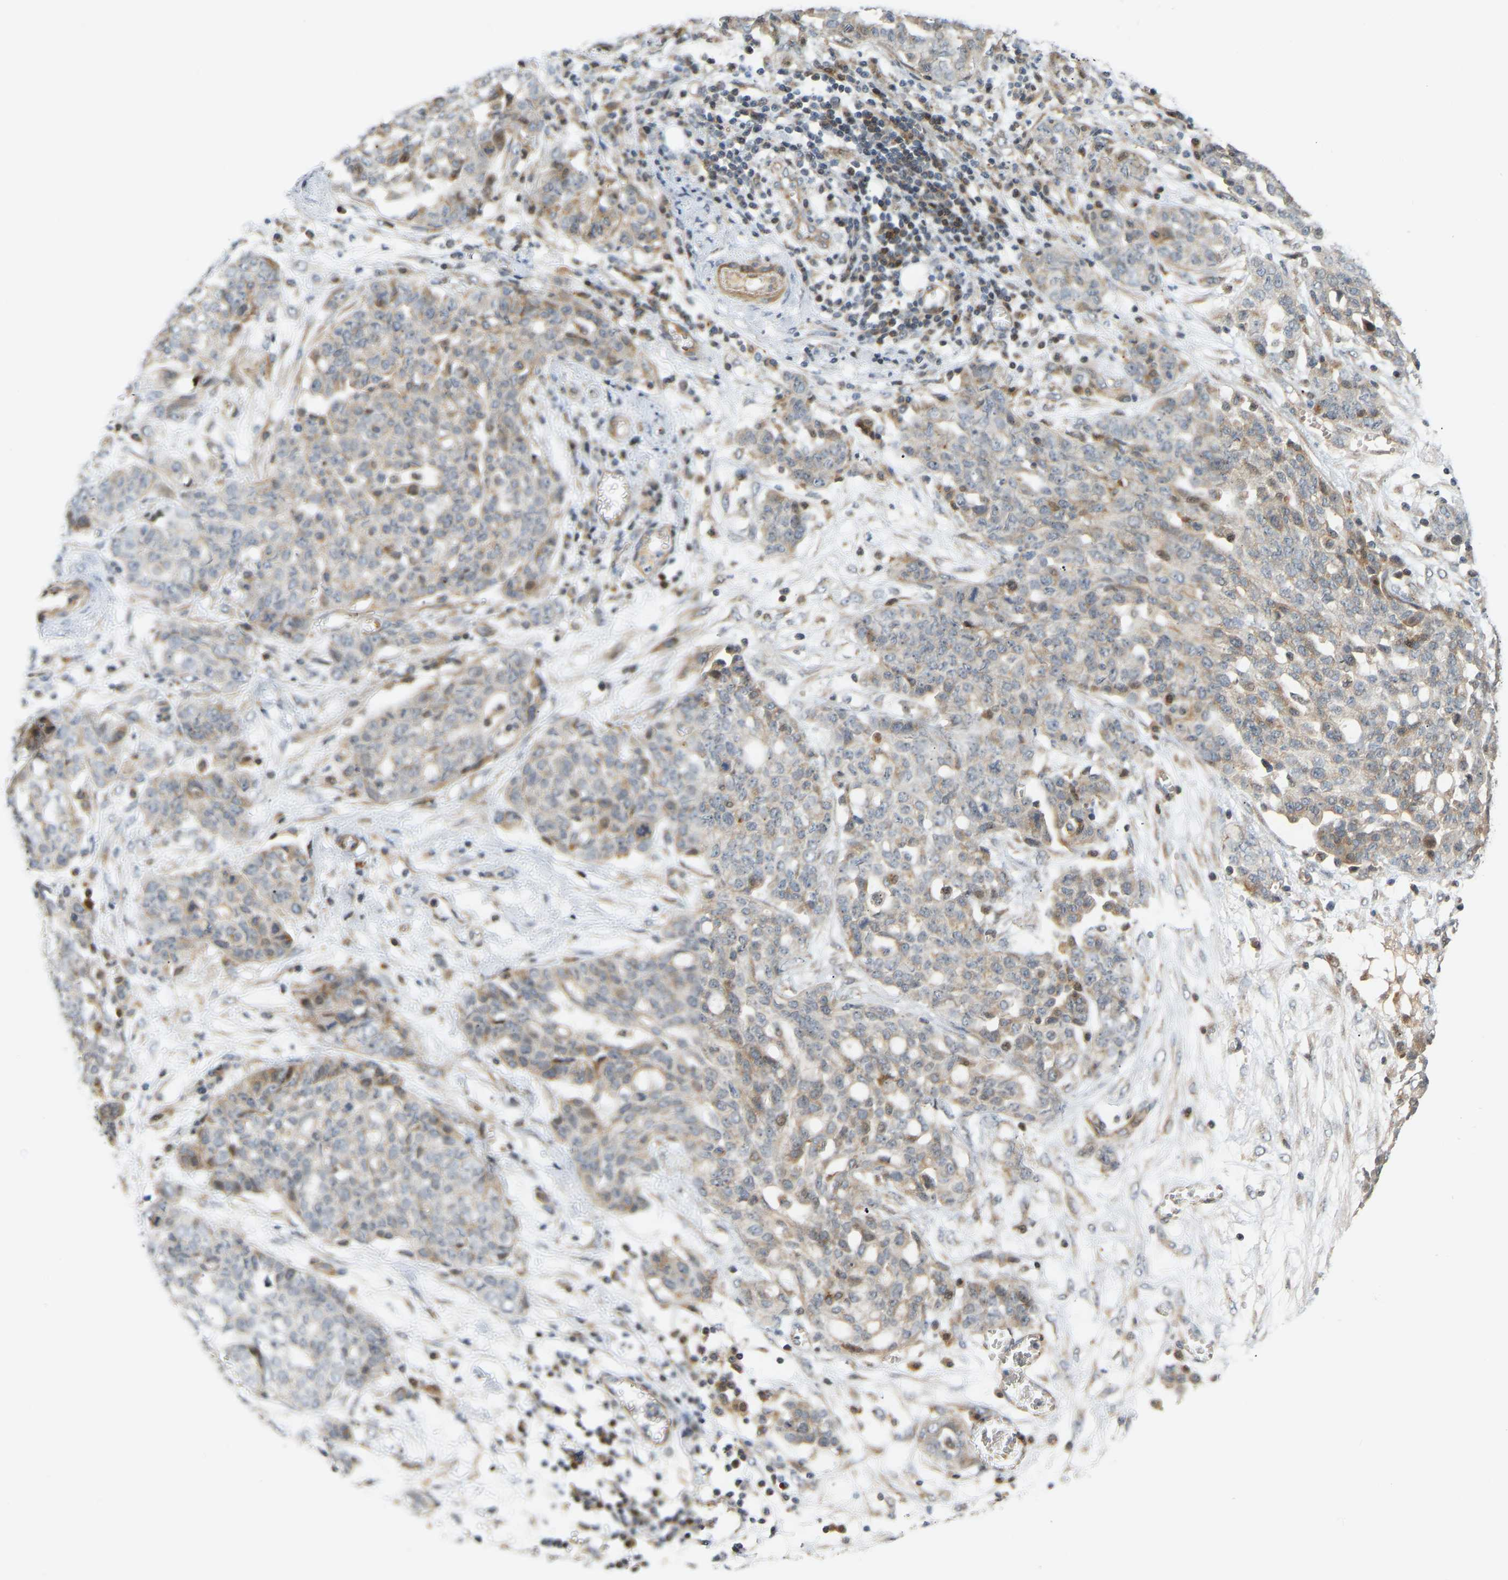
{"staining": {"intensity": "moderate", "quantity": "<25%", "location": "cytoplasmic/membranous,nuclear"}, "tissue": "ovarian cancer", "cell_type": "Tumor cells", "image_type": "cancer", "snomed": [{"axis": "morphology", "description": "Cystadenocarcinoma, serous, NOS"}, {"axis": "topography", "description": "Soft tissue"}, {"axis": "topography", "description": "Ovary"}], "caption": "Protein staining of ovarian cancer (serous cystadenocarcinoma) tissue demonstrates moderate cytoplasmic/membranous and nuclear expression in approximately <25% of tumor cells.", "gene": "POGLUT2", "patient": {"sex": "female", "age": 57}}